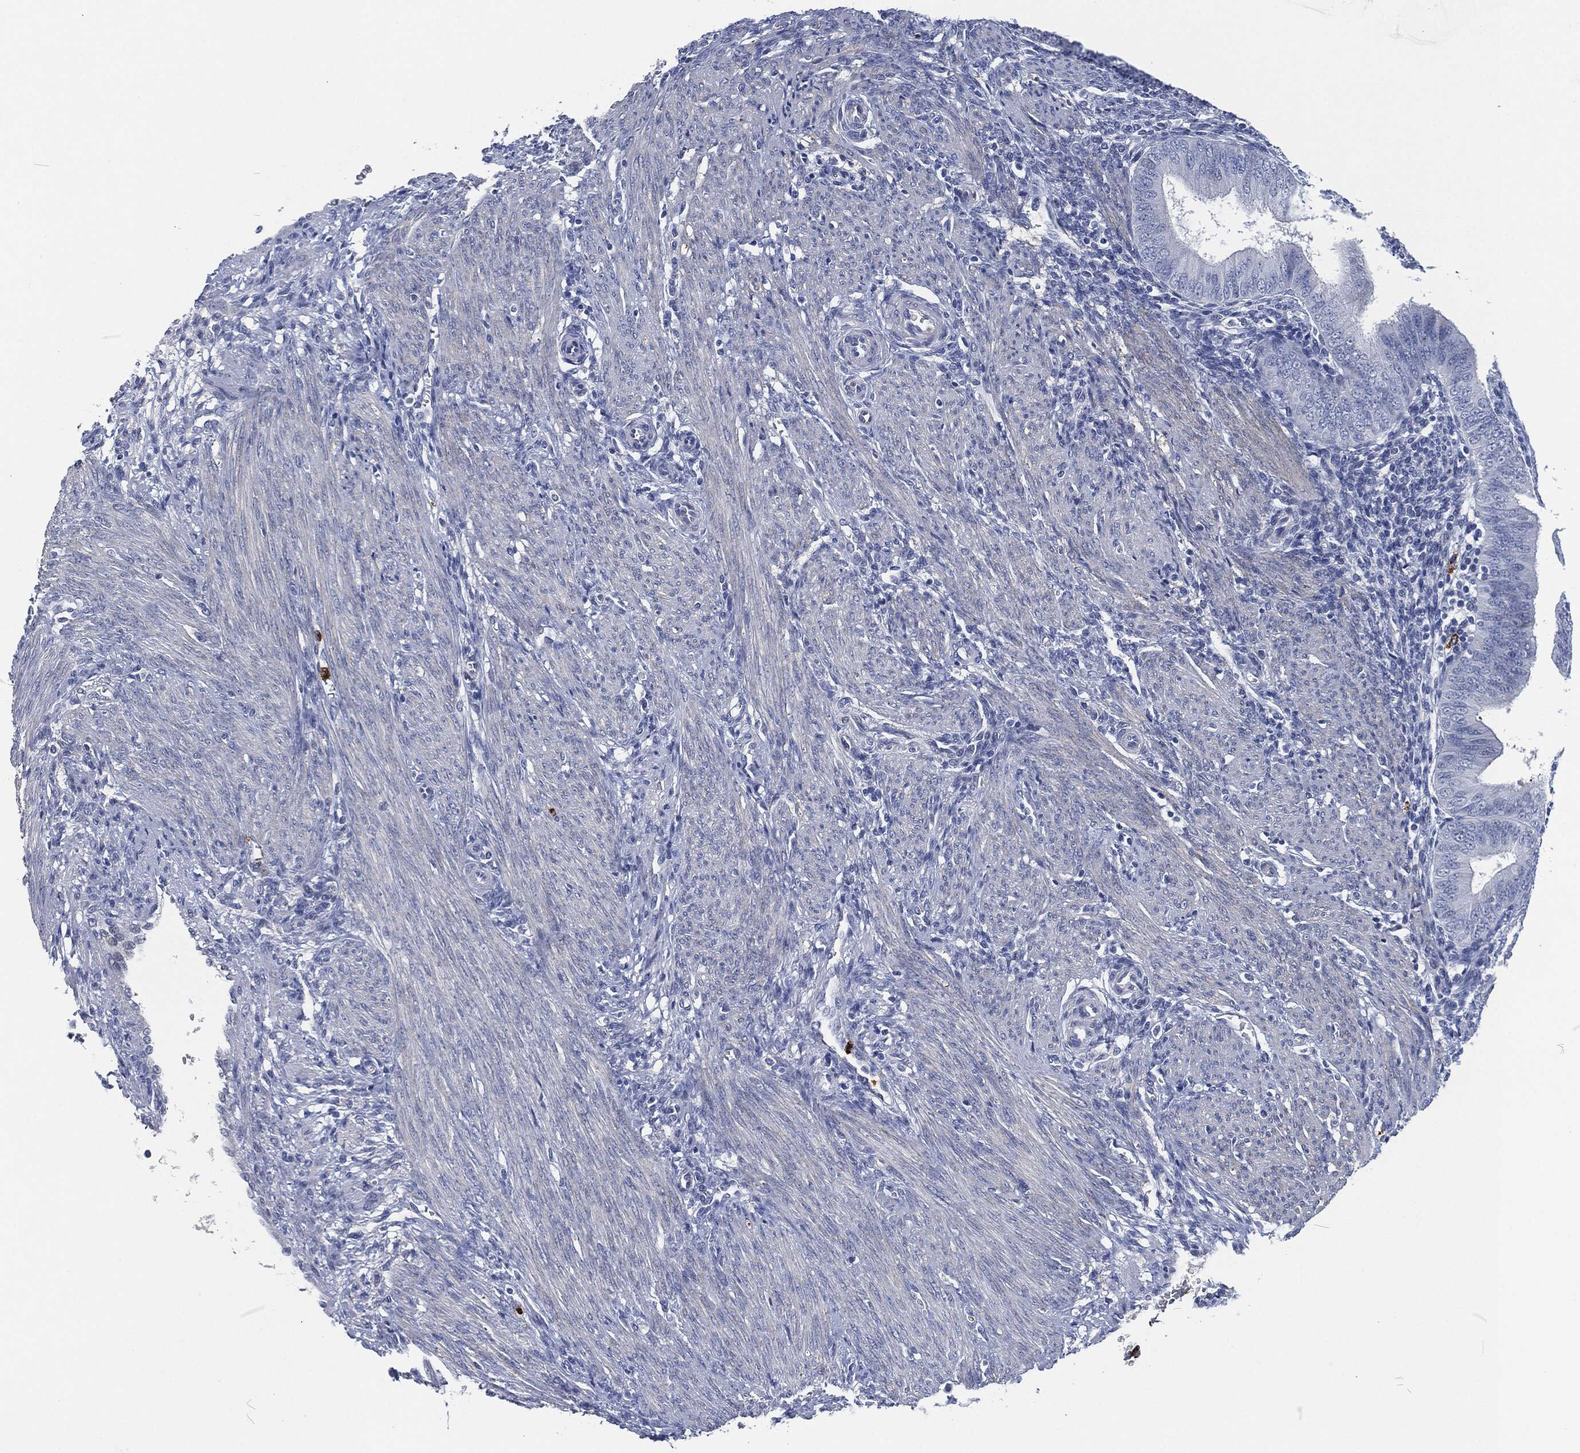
{"staining": {"intensity": "negative", "quantity": "none", "location": "none"}, "tissue": "endometrium", "cell_type": "Cells in endometrial stroma", "image_type": "normal", "snomed": [{"axis": "morphology", "description": "Normal tissue, NOS"}, {"axis": "topography", "description": "Endometrium"}], "caption": "Immunohistochemistry of unremarkable human endometrium exhibits no positivity in cells in endometrial stroma.", "gene": "MPO", "patient": {"sex": "female", "age": 39}}